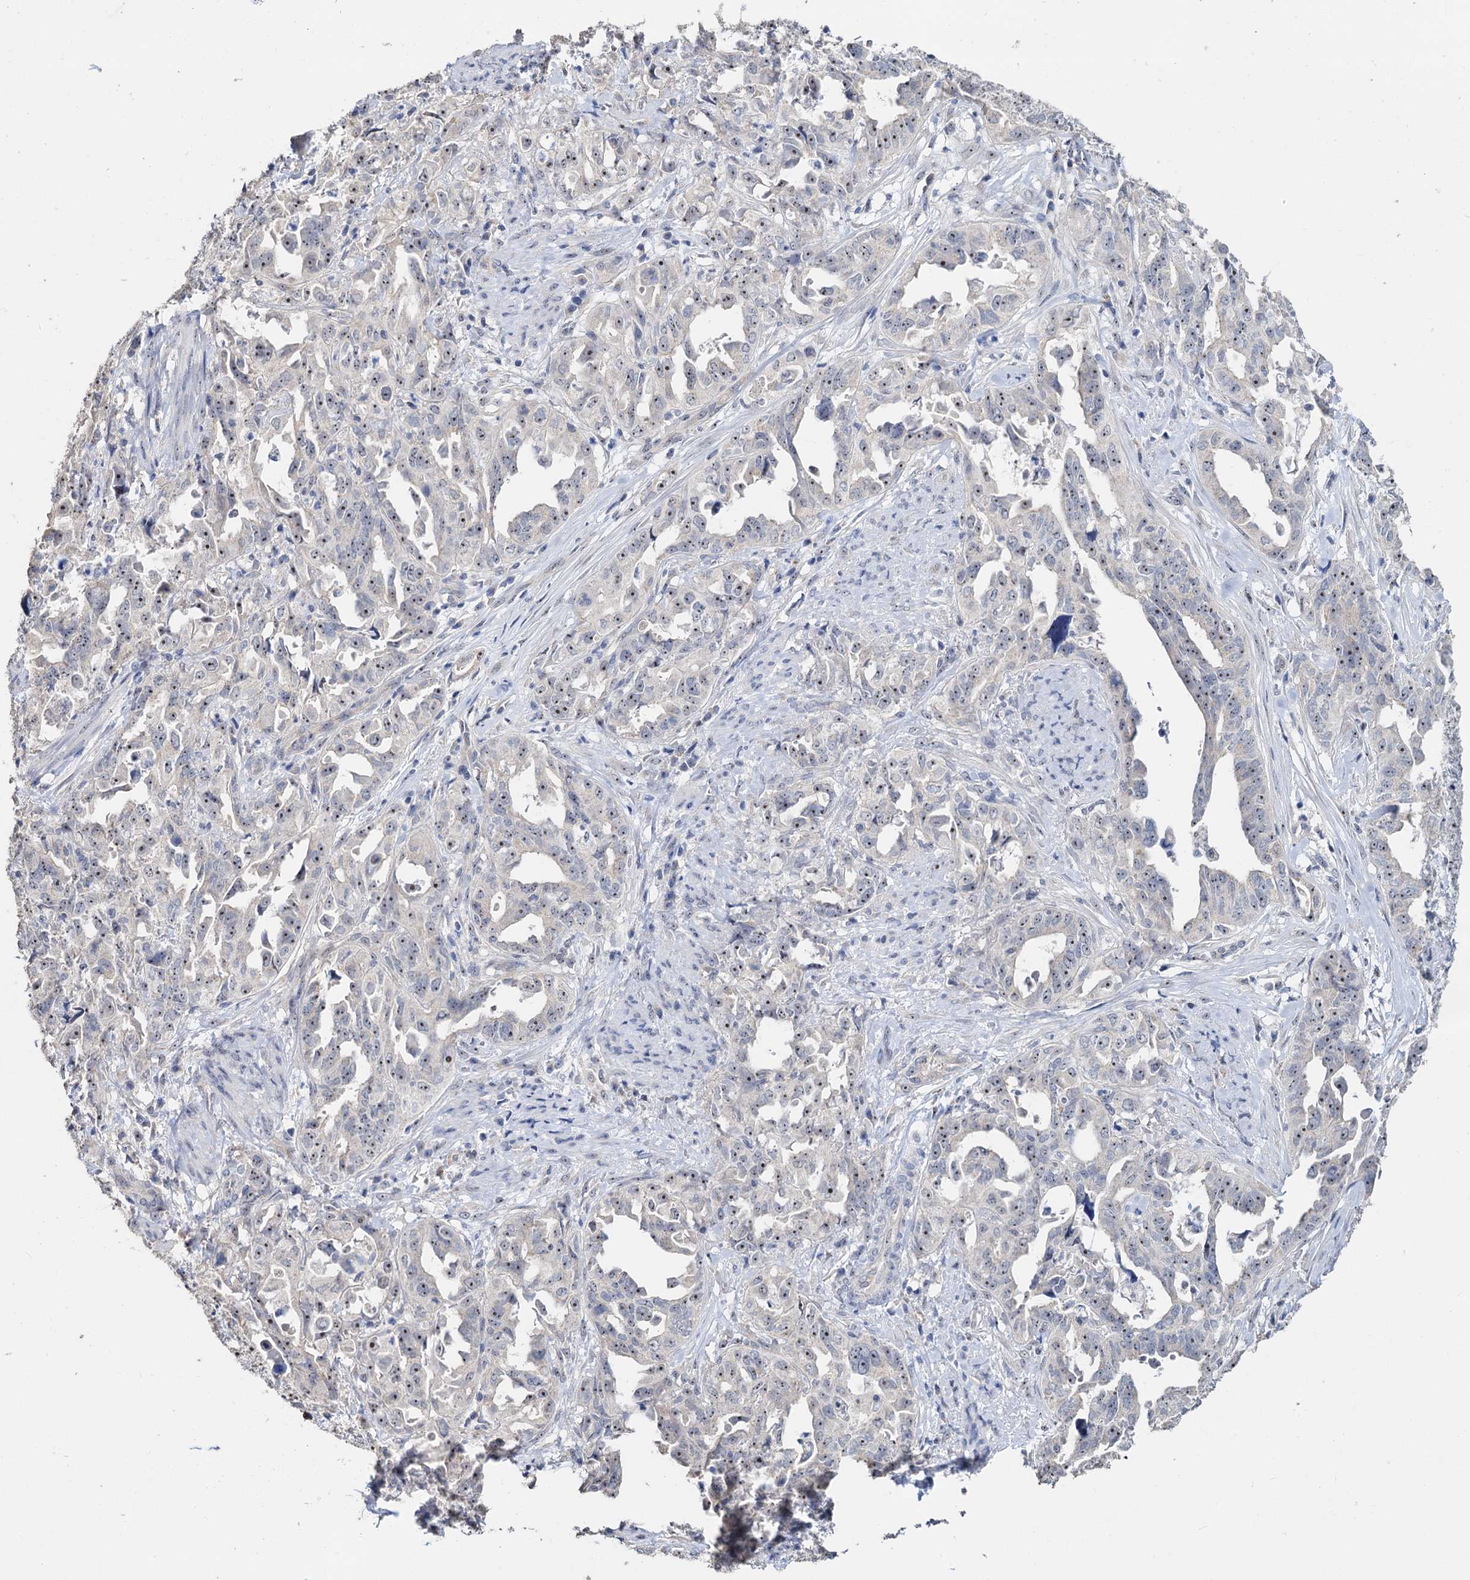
{"staining": {"intensity": "weak", "quantity": "25%-75%", "location": "nuclear"}, "tissue": "endometrial cancer", "cell_type": "Tumor cells", "image_type": "cancer", "snomed": [{"axis": "morphology", "description": "Adenocarcinoma, NOS"}, {"axis": "topography", "description": "Endometrium"}], "caption": "This is a micrograph of IHC staining of endometrial adenocarcinoma, which shows weak positivity in the nuclear of tumor cells.", "gene": "C2CD3", "patient": {"sex": "female", "age": 65}}